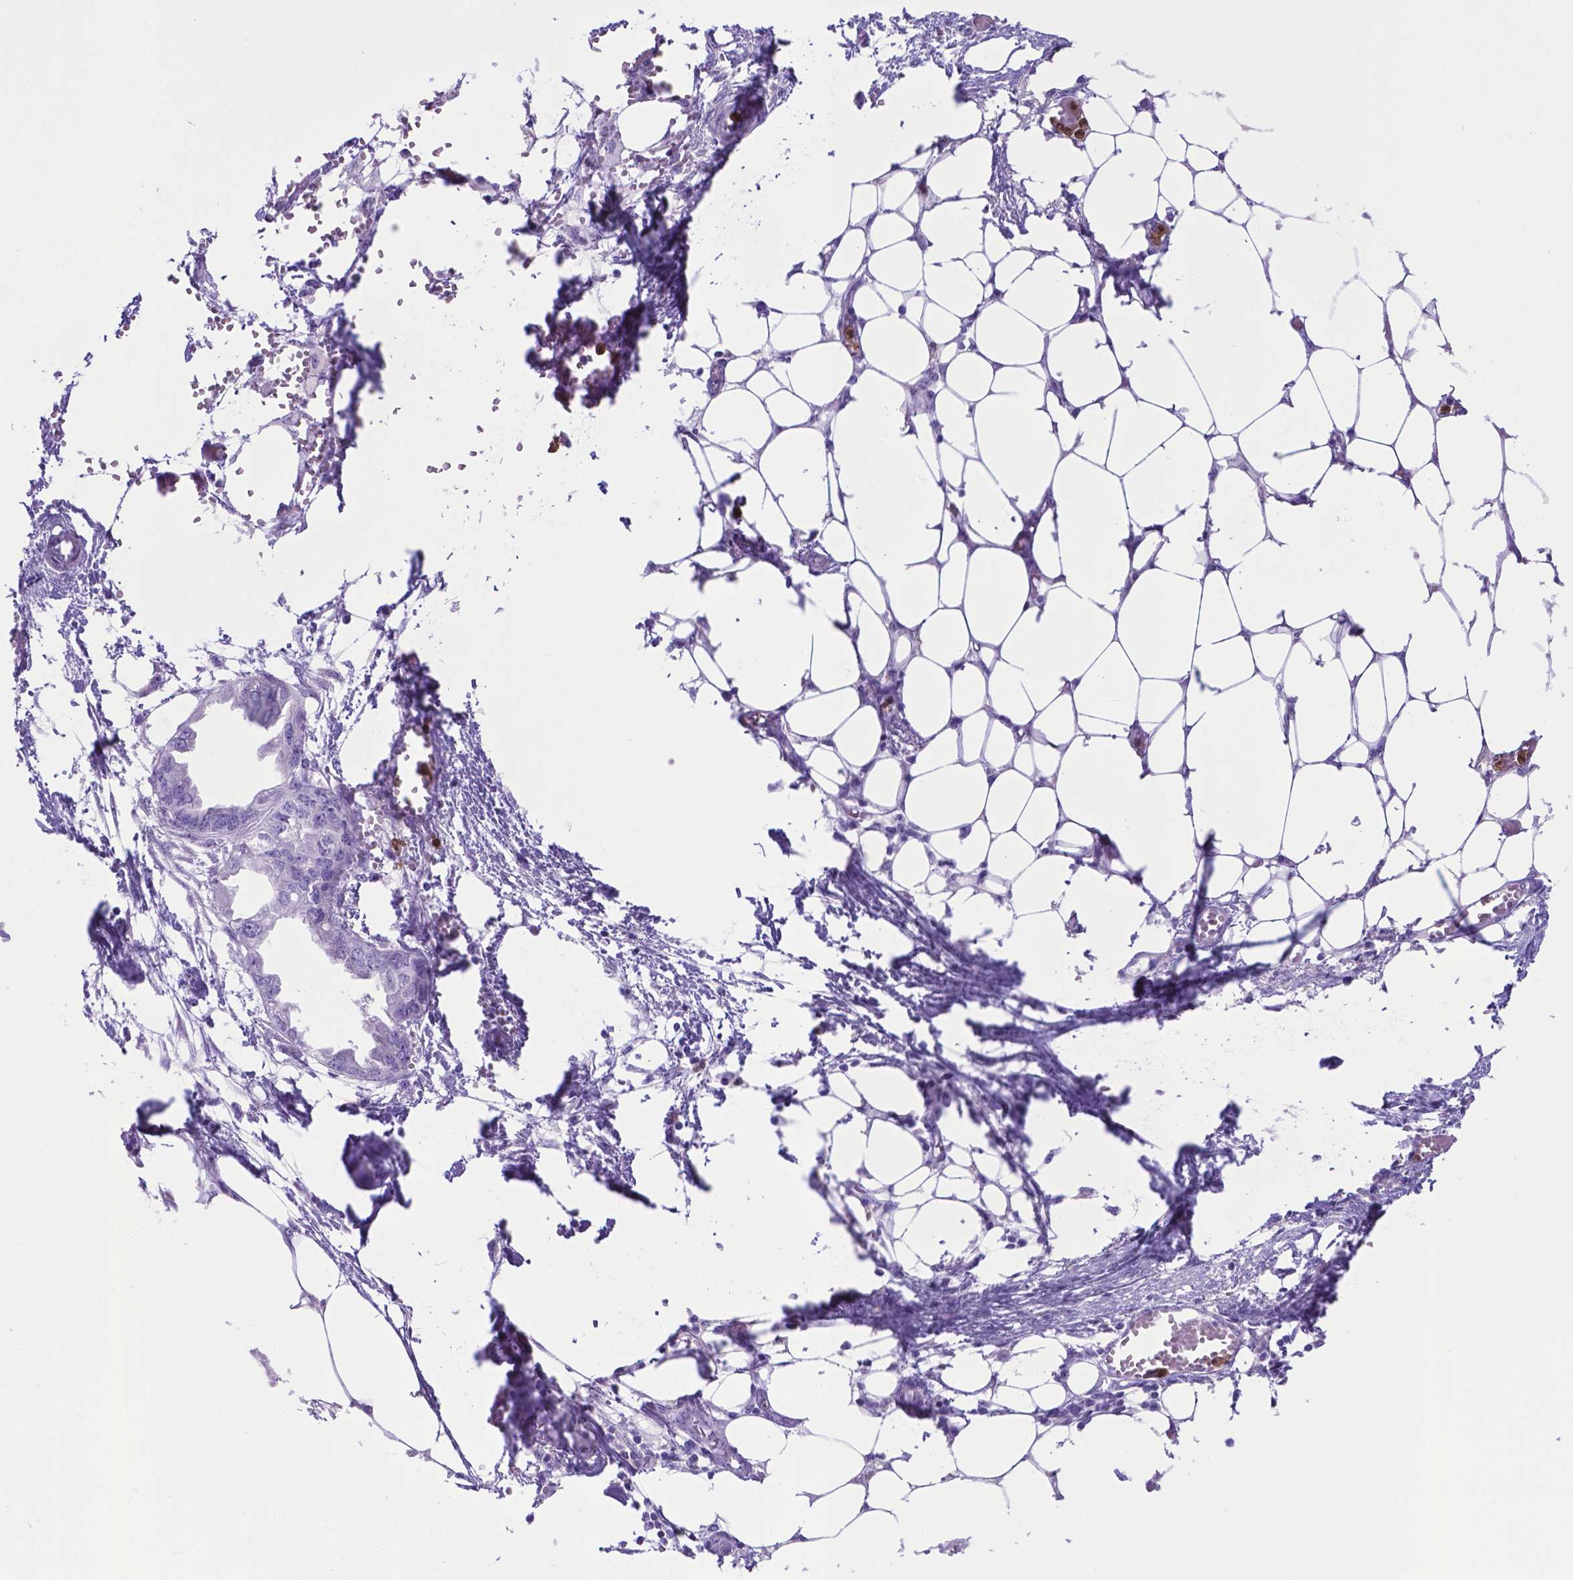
{"staining": {"intensity": "negative", "quantity": "none", "location": "none"}, "tissue": "endometrial cancer", "cell_type": "Tumor cells", "image_type": "cancer", "snomed": [{"axis": "morphology", "description": "Adenocarcinoma, NOS"}, {"axis": "morphology", "description": "Adenocarcinoma, metastatic, NOS"}, {"axis": "topography", "description": "Adipose tissue"}, {"axis": "topography", "description": "Endometrium"}], "caption": "The photomicrograph demonstrates no staining of tumor cells in endometrial cancer. (DAB immunohistochemistry (IHC) visualized using brightfield microscopy, high magnification).", "gene": "LZTR1", "patient": {"sex": "female", "age": 67}}